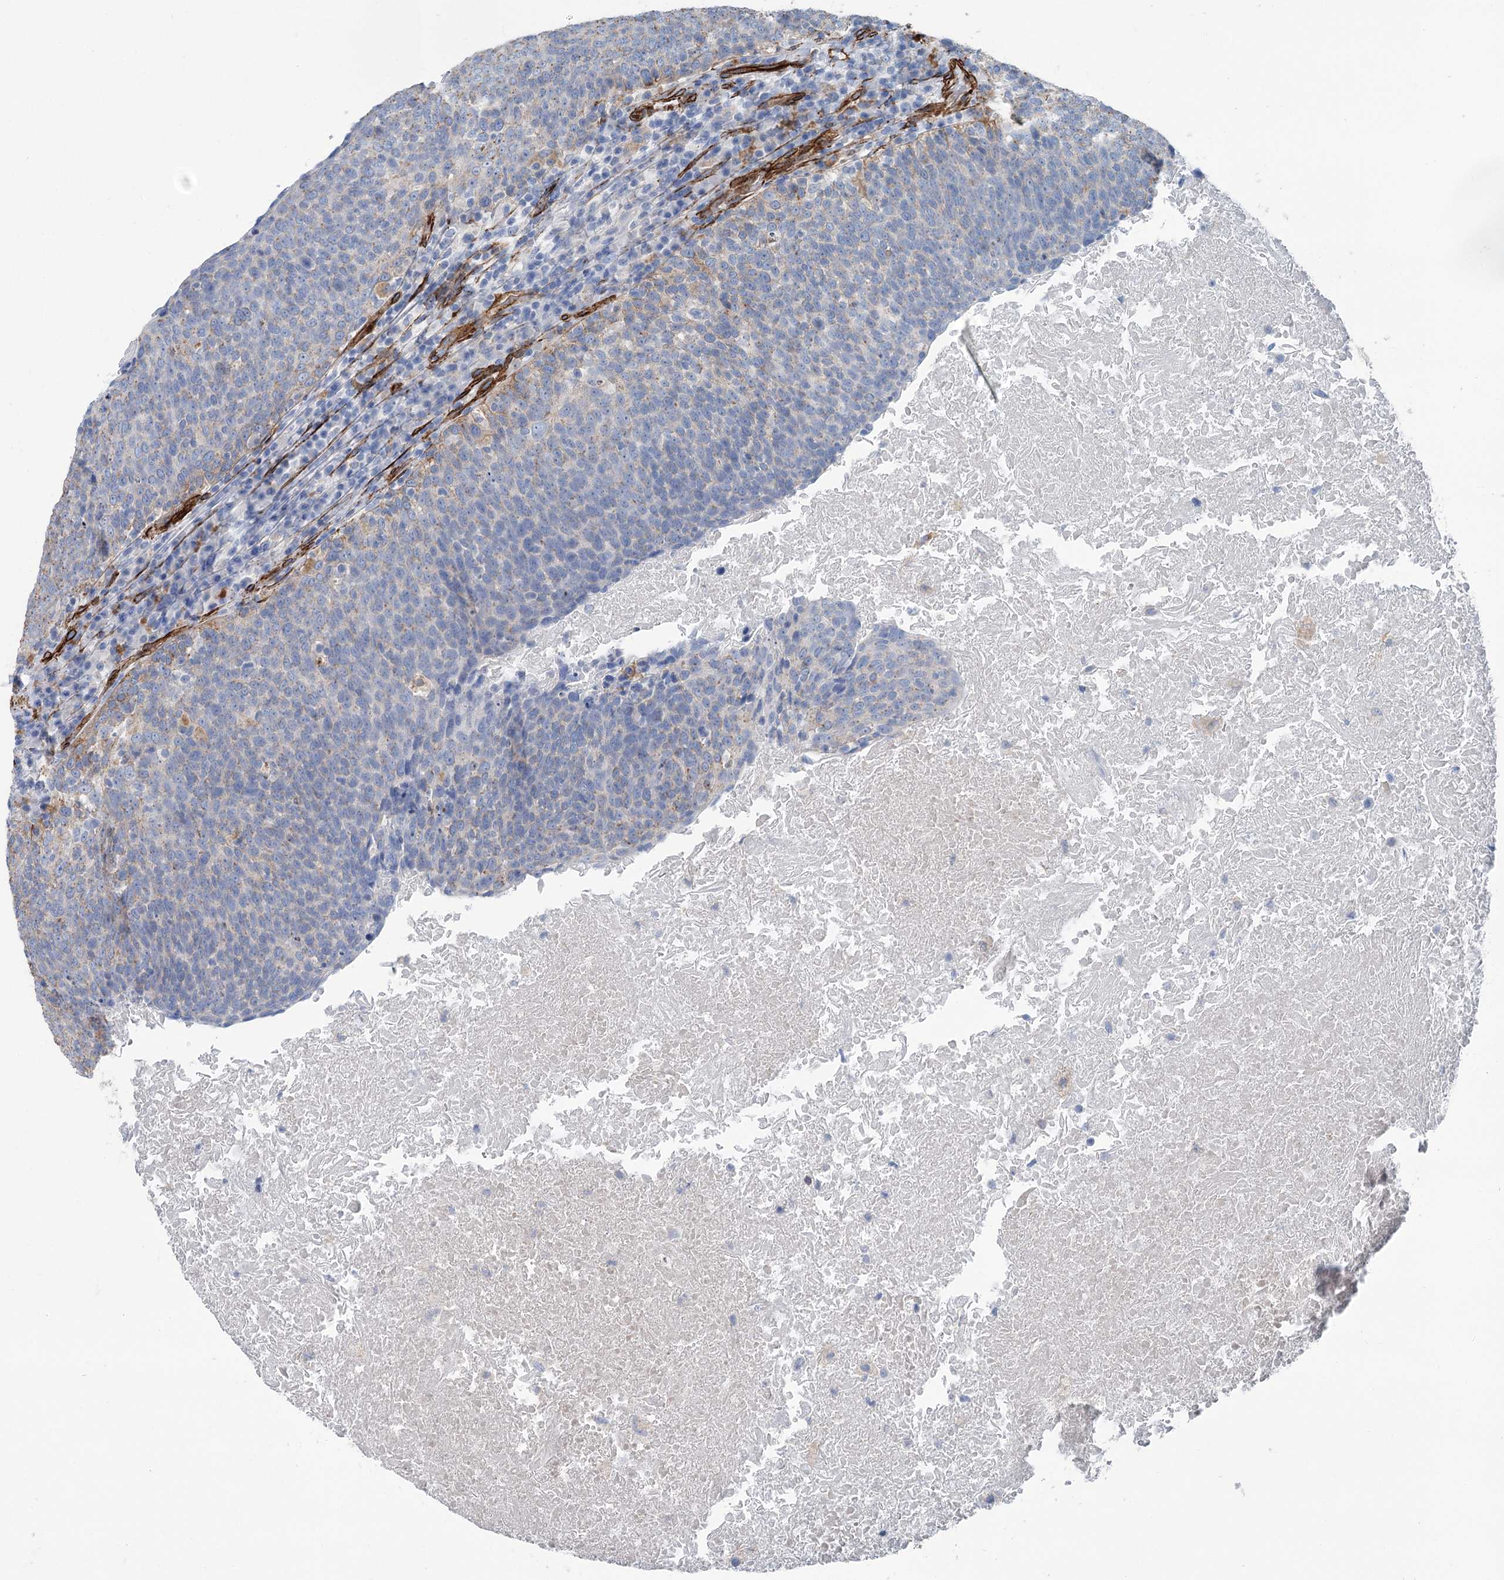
{"staining": {"intensity": "negative", "quantity": "none", "location": "none"}, "tissue": "head and neck cancer", "cell_type": "Tumor cells", "image_type": "cancer", "snomed": [{"axis": "morphology", "description": "Squamous cell carcinoma, NOS"}, {"axis": "morphology", "description": "Squamous cell carcinoma, metastatic, NOS"}, {"axis": "topography", "description": "Lymph node"}, {"axis": "topography", "description": "Head-Neck"}], "caption": "Squamous cell carcinoma (head and neck) stained for a protein using immunohistochemistry reveals no staining tumor cells.", "gene": "IQSEC1", "patient": {"sex": "male", "age": 62}}